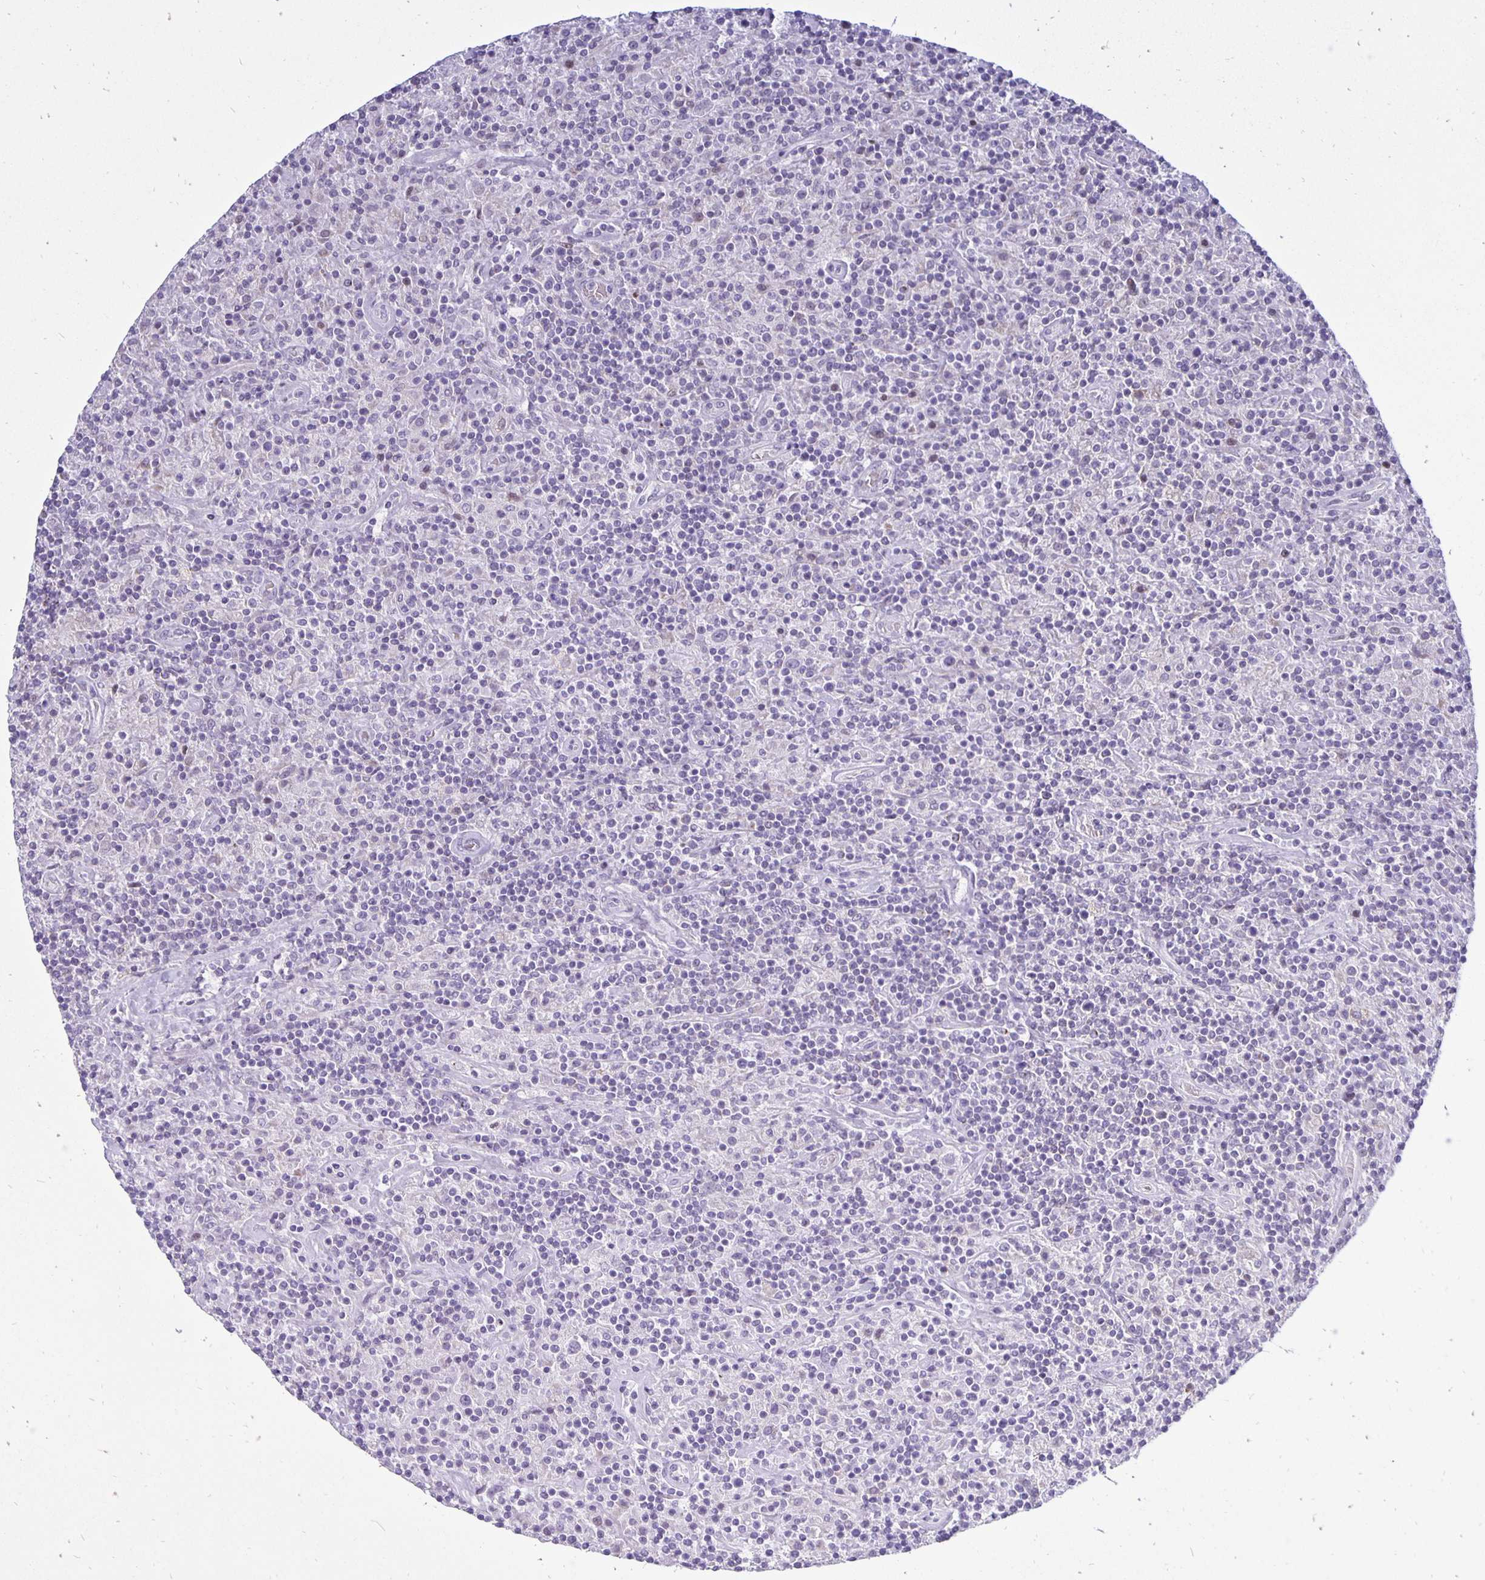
{"staining": {"intensity": "negative", "quantity": "none", "location": "none"}, "tissue": "lymphoma", "cell_type": "Tumor cells", "image_type": "cancer", "snomed": [{"axis": "morphology", "description": "Hodgkin's disease, NOS"}, {"axis": "topography", "description": "Lymph node"}], "caption": "Immunohistochemistry of human lymphoma displays no positivity in tumor cells.", "gene": "ERBB2", "patient": {"sex": "male", "age": 70}}